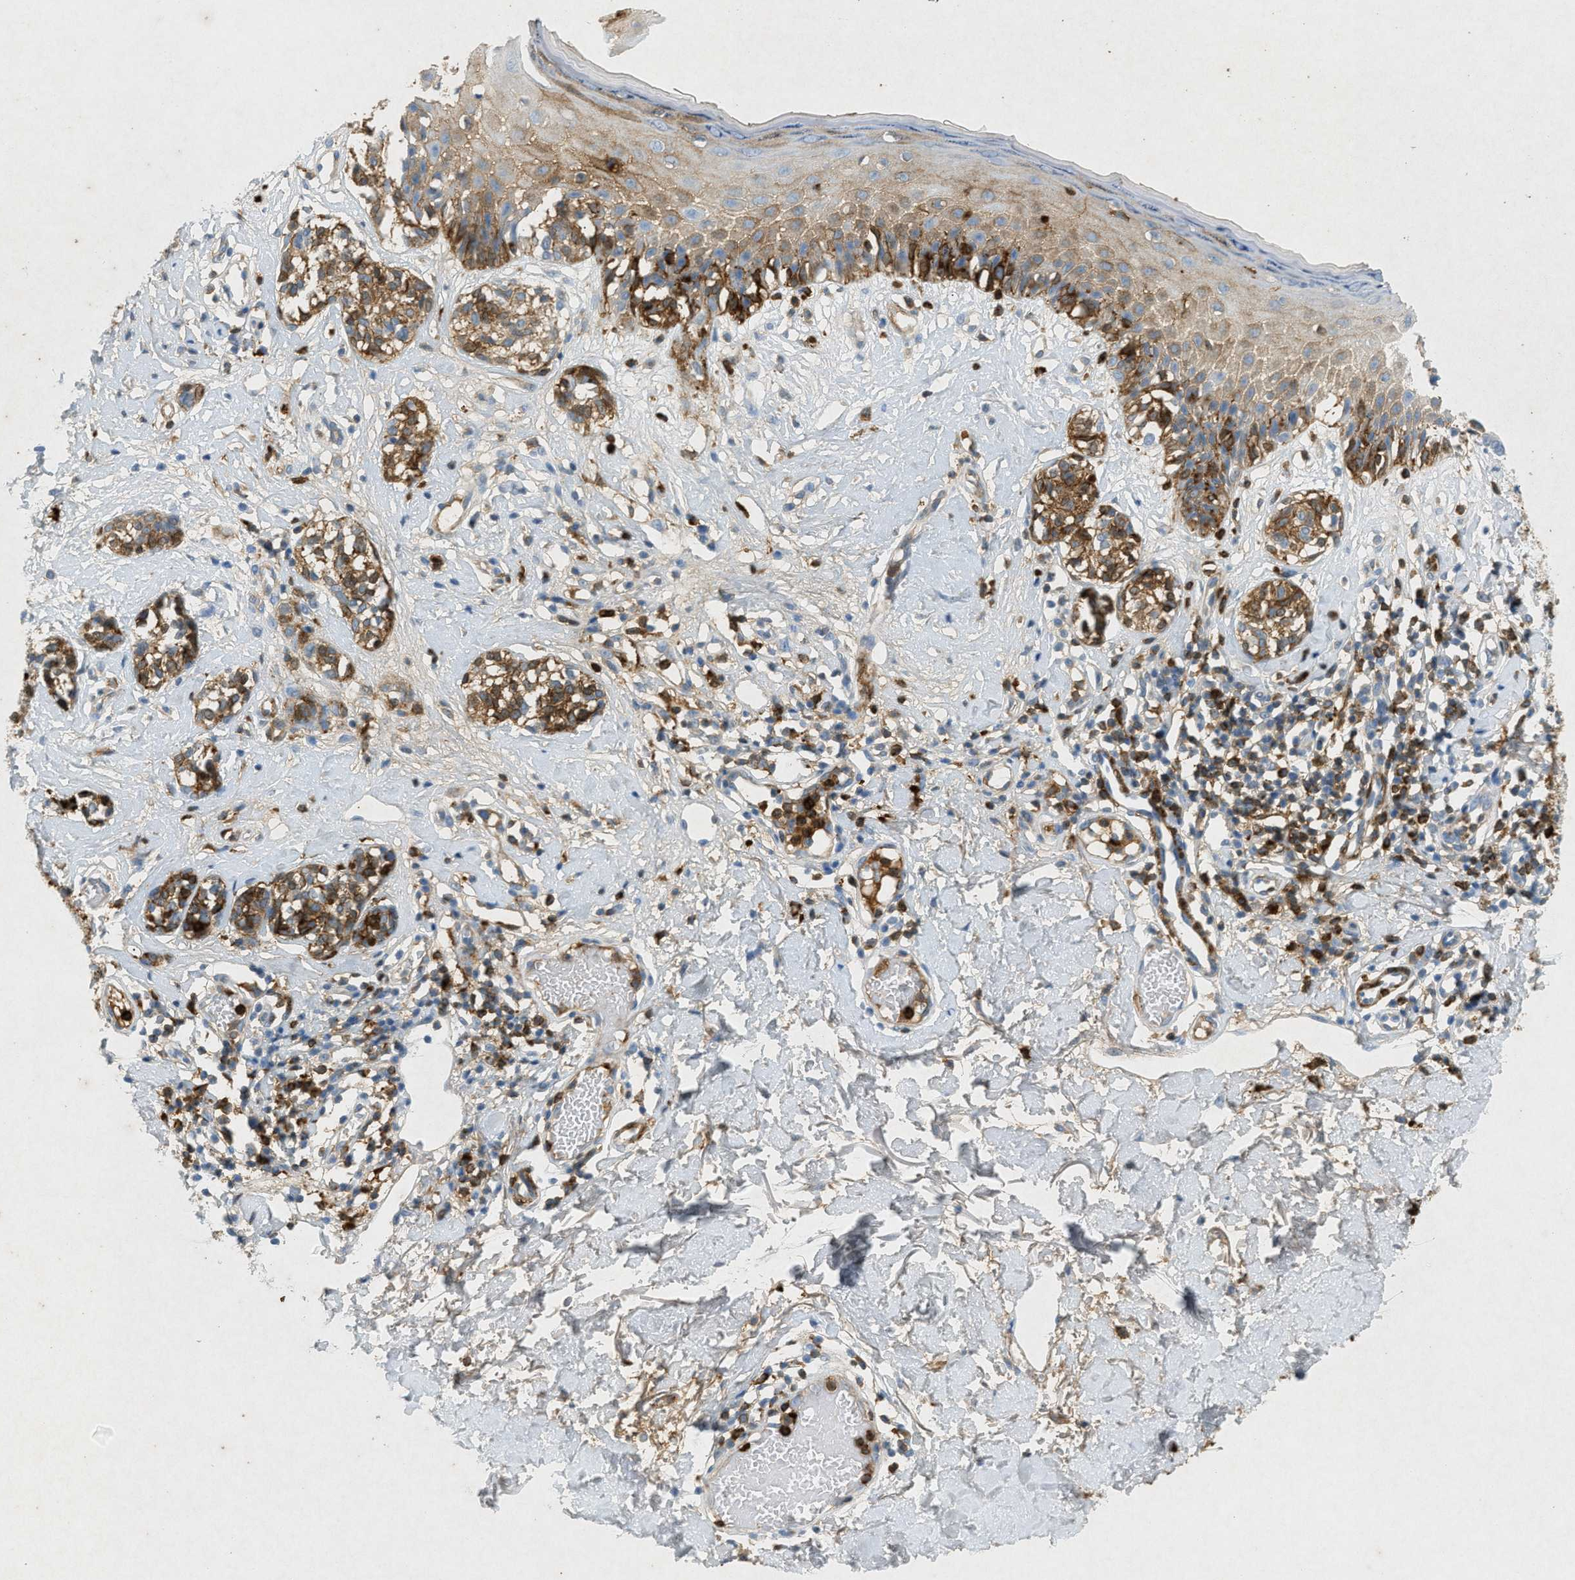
{"staining": {"intensity": "moderate", "quantity": ">75%", "location": "cytoplasmic/membranous"}, "tissue": "melanoma", "cell_type": "Tumor cells", "image_type": "cancer", "snomed": [{"axis": "morphology", "description": "Malignant melanoma, NOS"}, {"axis": "topography", "description": "Skin"}], "caption": "Immunohistochemistry (IHC) (DAB (3,3'-diaminobenzidine)) staining of human malignant melanoma exhibits moderate cytoplasmic/membranous protein expression in about >75% of tumor cells. (Brightfield microscopy of DAB IHC at high magnification).", "gene": "F2", "patient": {"sex": "male", "age": 64}}